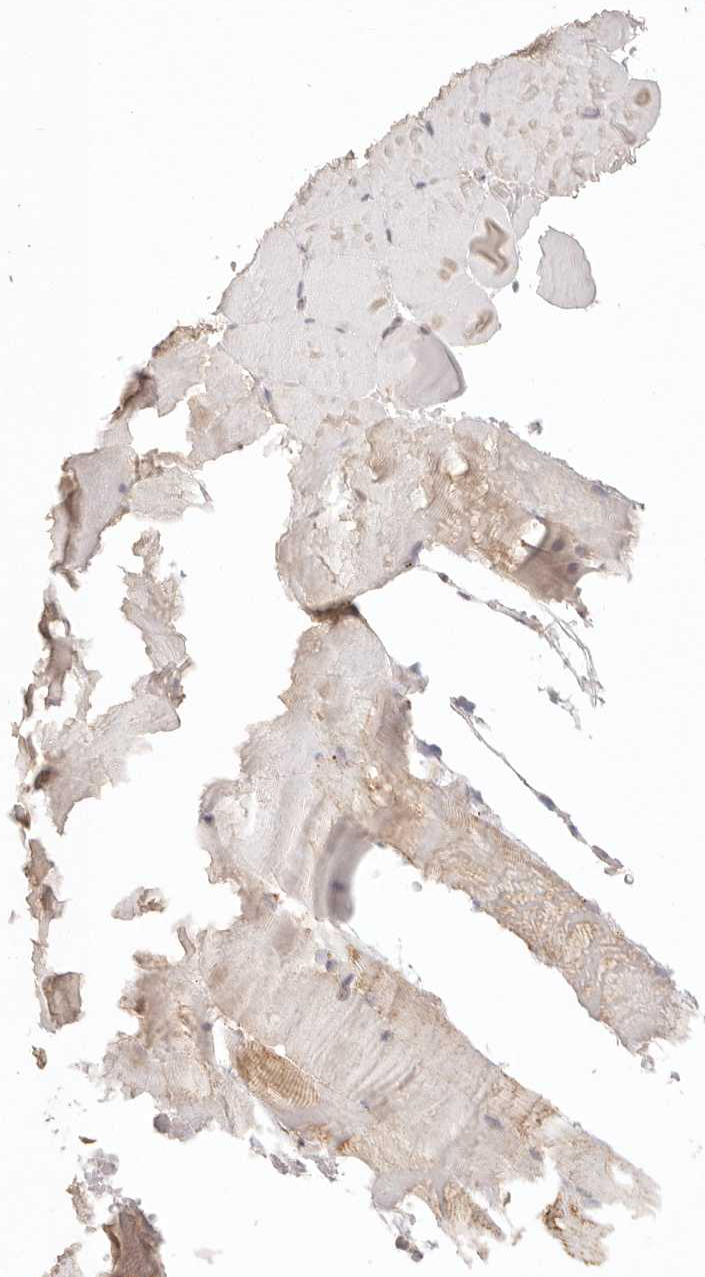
{"staining": {"intensity": "weak", "quantity": "<25%", "location": "cytoplasmic/membranous"}, "tissue": "skeletal muscle", "cell_type": "Myocytes", "image_type": "normal", "snomed": [{"axis": "morphology", "description": "Normal tissue, NOS"}, {"axis": "topography", "description": "Skeletal muscle"}, {"axis": "topography", "description": "Parathyroid gland"}], "caption": "Immunohistochemistry (IHC) photomicrograph of normal skeletal muscle: skeletal muscle stained with DAB (3,3'-diaminobenzidine) exhibits no significant protein expression in myocytes.", "gene": "IL1R2", "patient": {"sex": "female", "age": 37}}